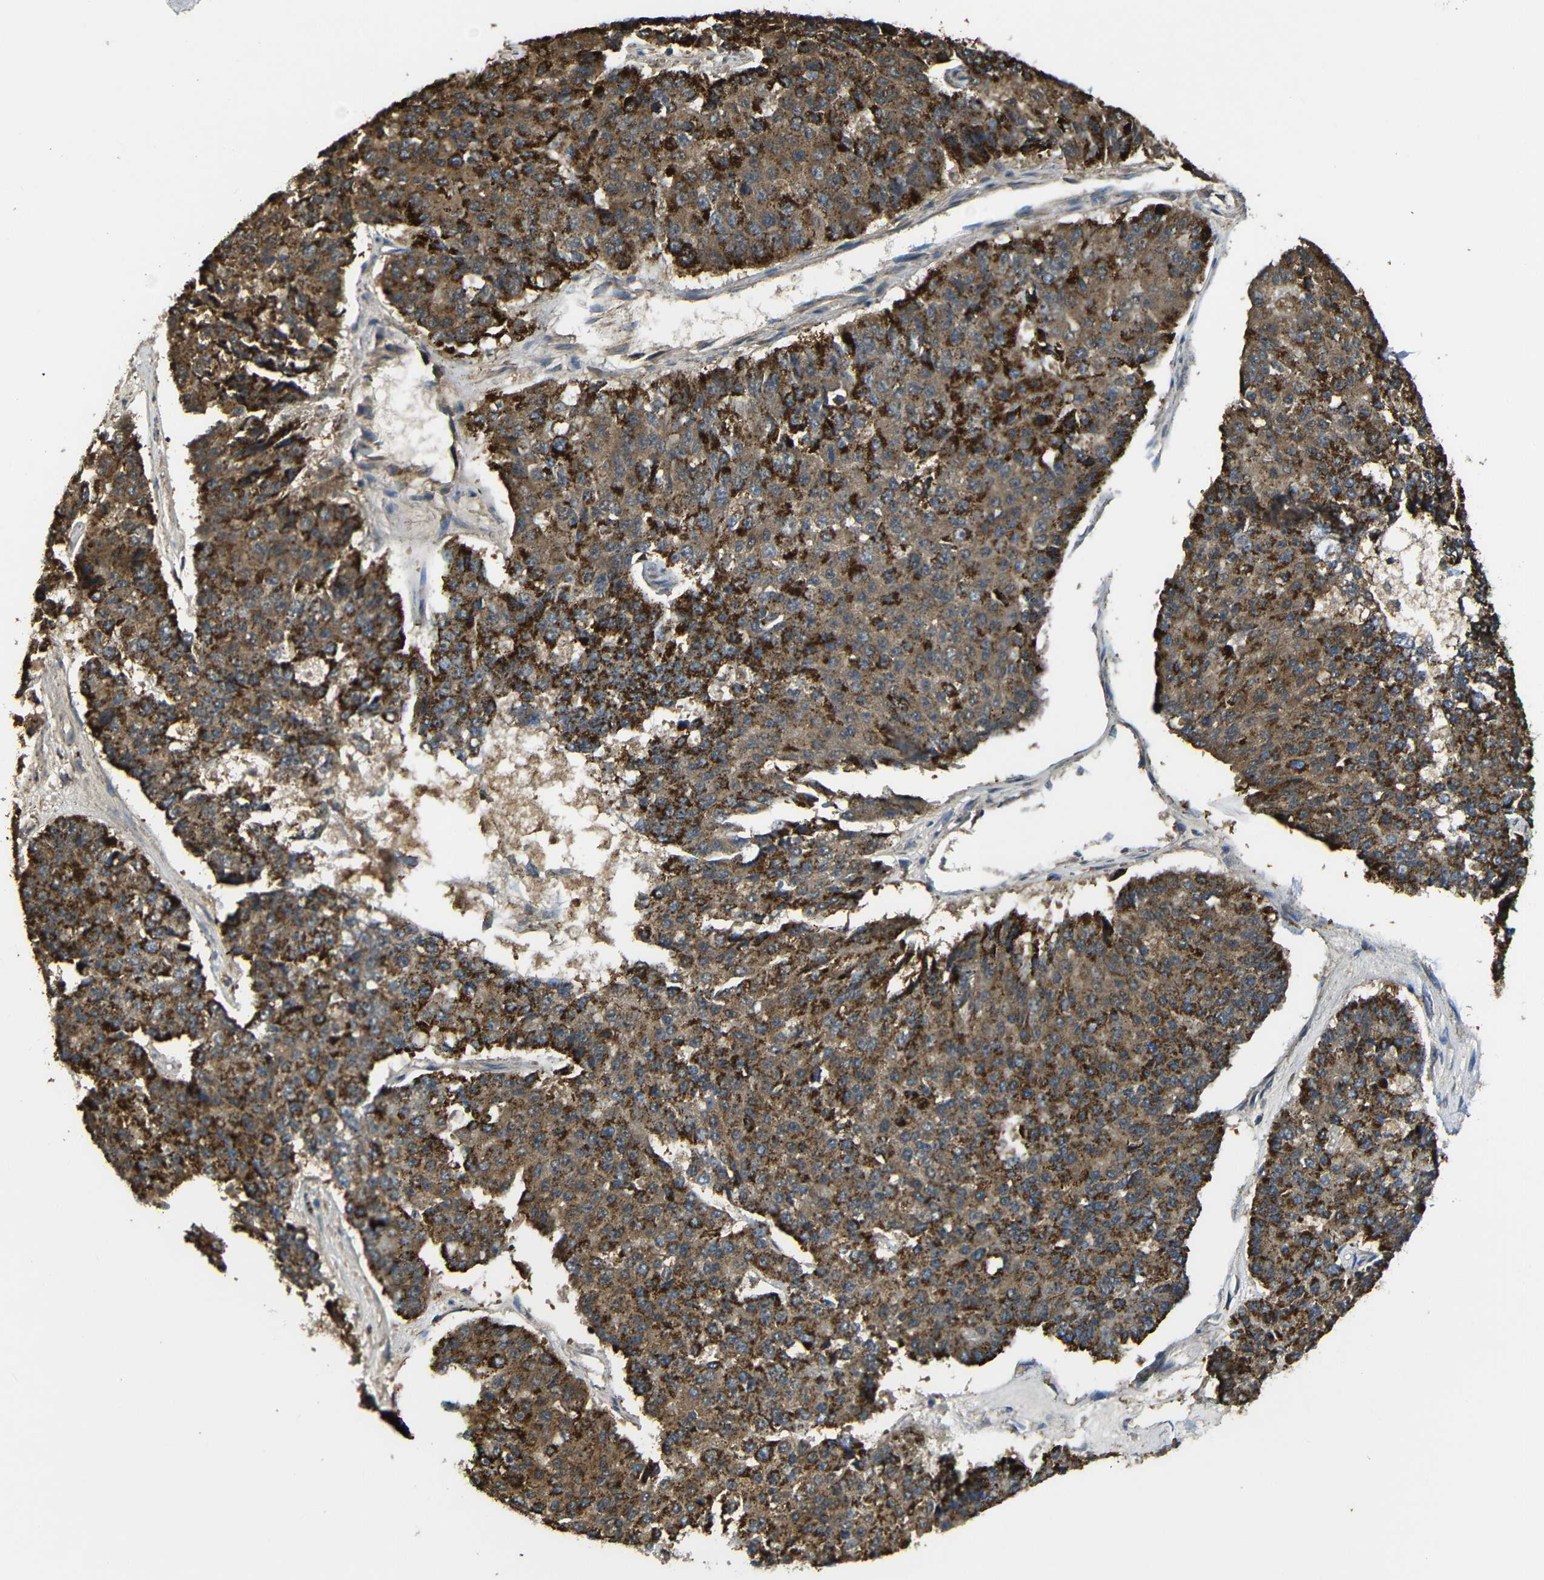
{"staining": {"intensity": "strong", "quantity": ">75%", "location": "cytoplasmic/membranous"}, "tissue": "pancreatic cancer", "cell_type": "Tumor cells", "image_type": "cancer", "snomed": [{"axis": "morphology", "description": "Adenocarcinoma, NOS"}, {"axis": "topography", "description": "Pancreas"}], "caption": "Protein expression analysis of human adenocarcinoma (pancreatic) reveals strong cytoplasmic/membranous staining in approximately >75% of tumor cells.", "gene": "NR3C2", "patient": {"sex": "male", "age": 50}}